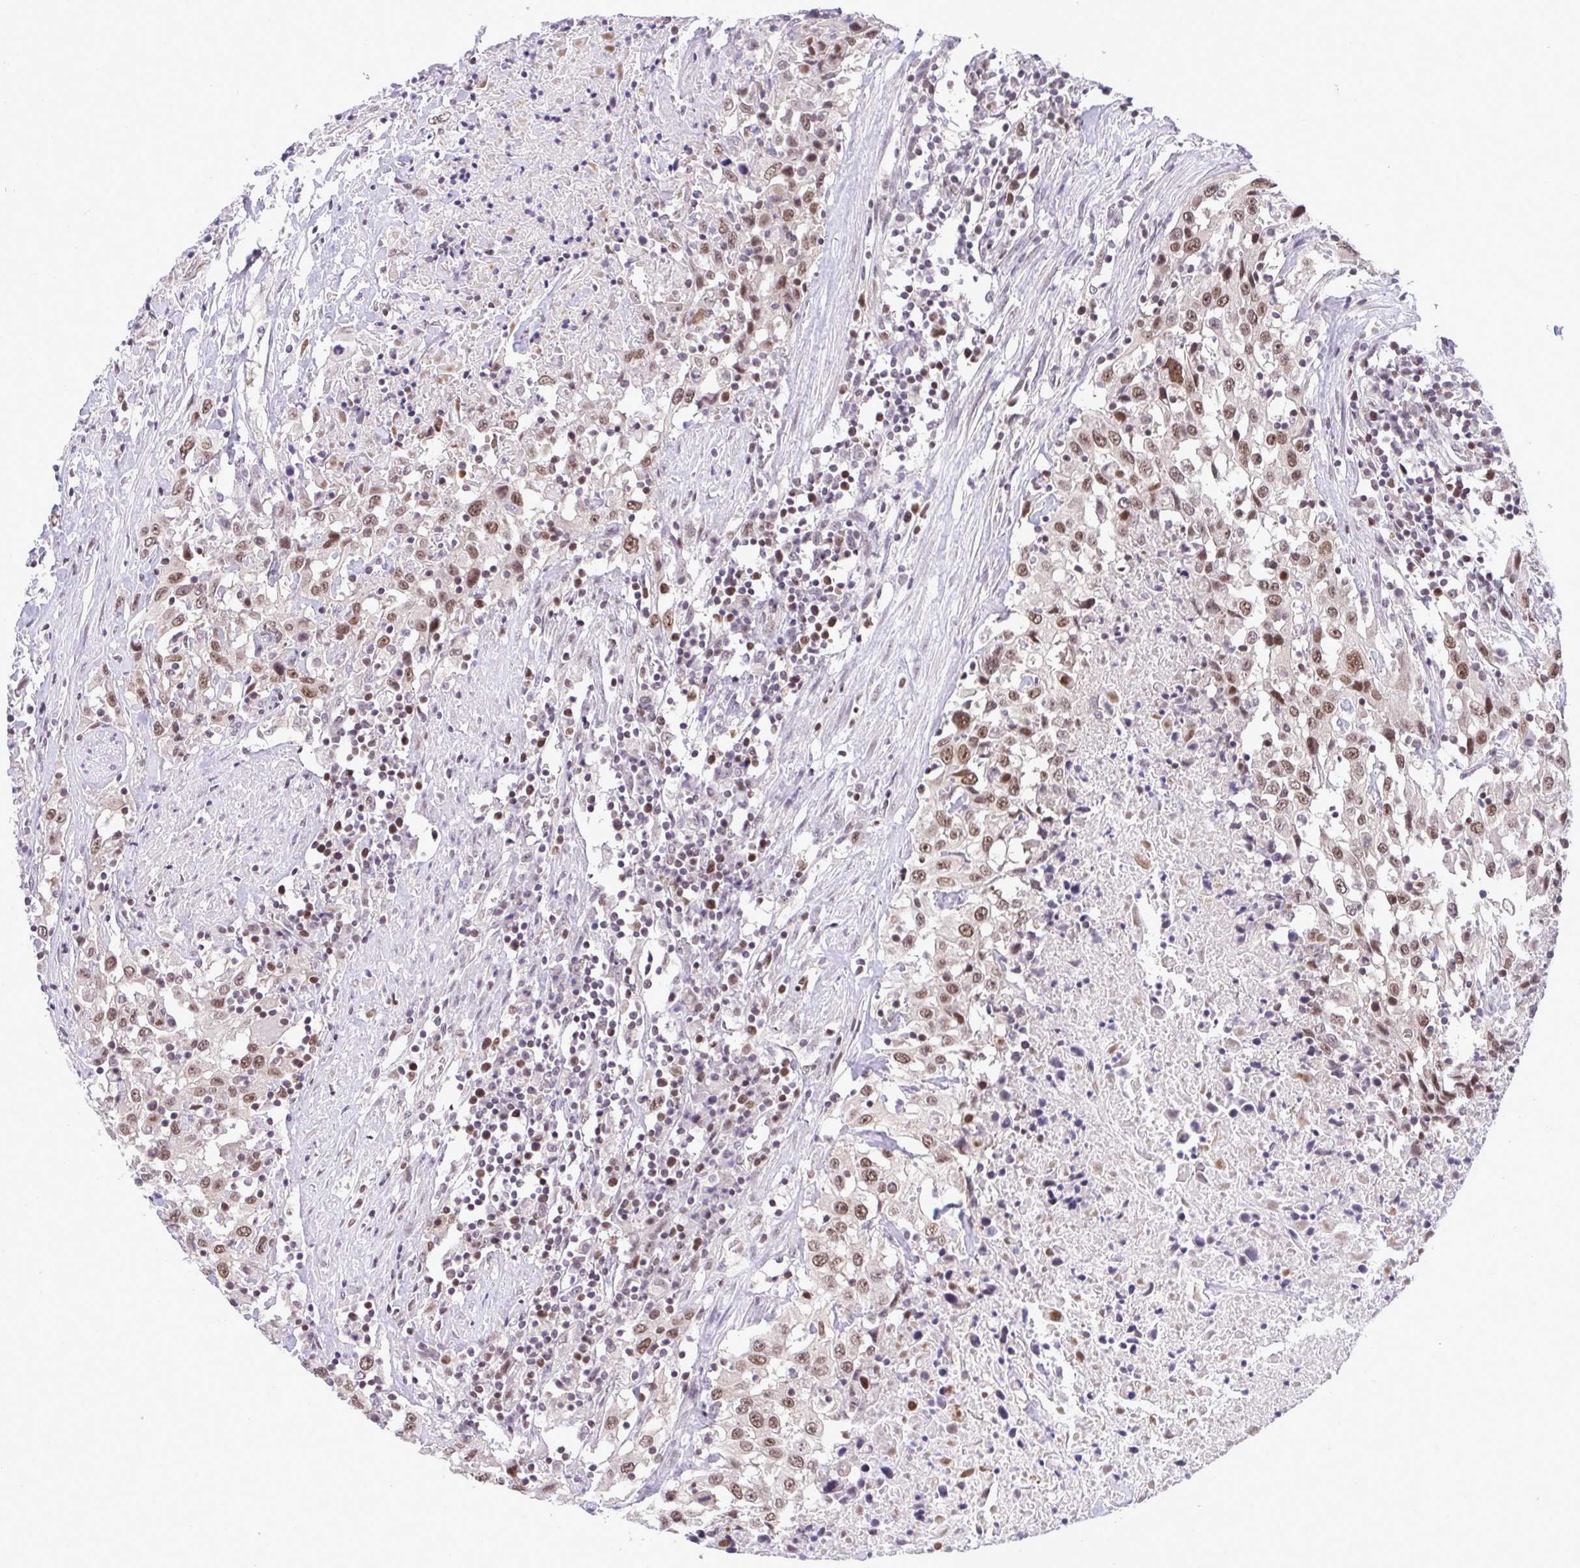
{"staining": {"intensity": "moderate", "quantity": ">75%", "location": "nuclear"}, "tissue": "urothelial cancer", "cell_type": "Tumor cells", "image_type": "cancer", "snomed": [{"axis": "morphology", "description": "Urothelial carcinoma, High grade"}, {"axis": "topography", "description": "Urinary bladder"}], "caption": "A medium amount of moderate nuclear expression is identified in about >75% of tumor cells in urothelial carcinoma (high-grade) tissue.", "gene": "RFC4", "patient": {"sex": "male", "age": 61}}